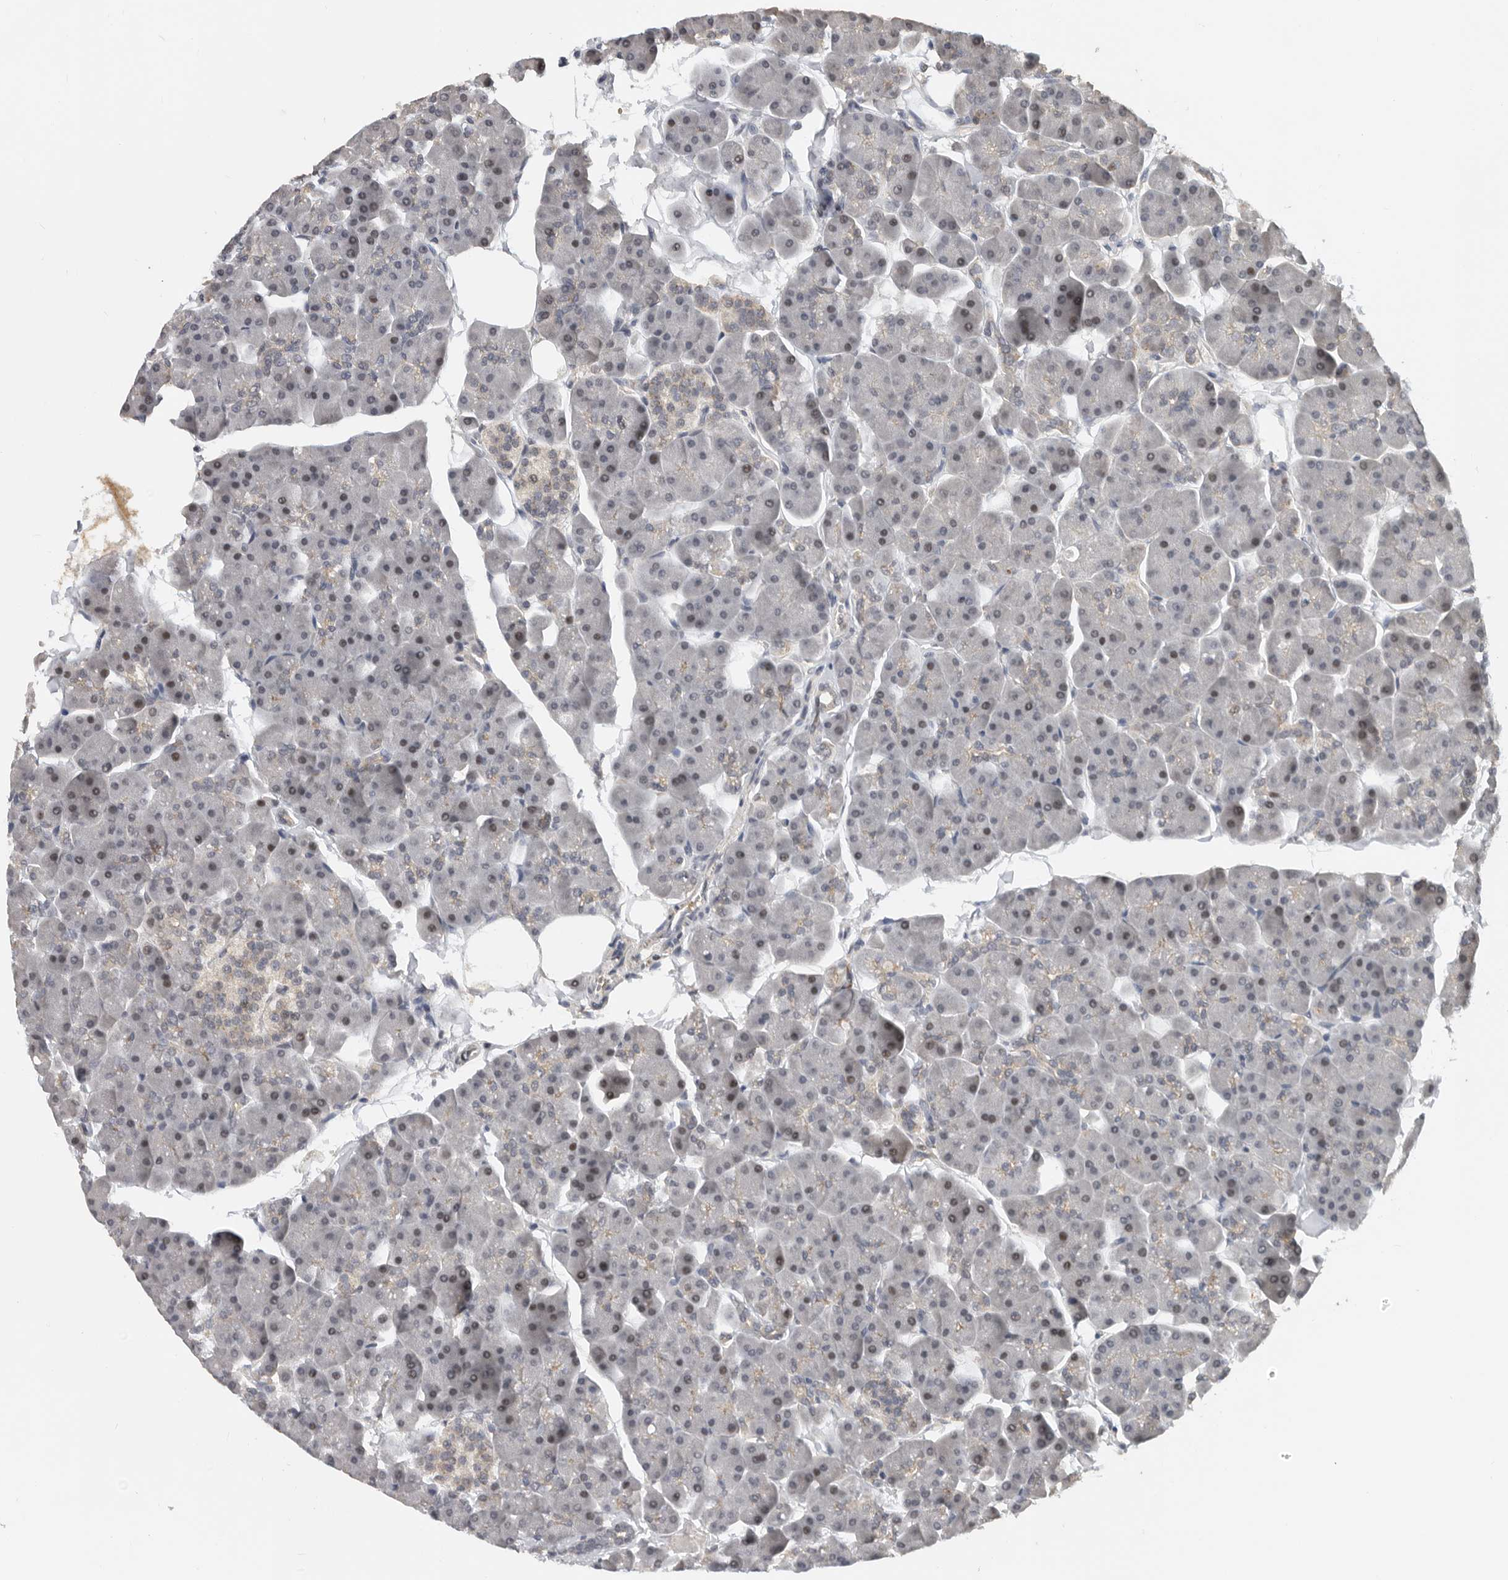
{"staining": {"intensity": "moderate", "quantity": "<25%", "location": "nuclear"}, "tissue": "pancreas", "cell_type": "Exocrine glandular cells", "image_type": "normal", "snomed": [{"axis": "morphology", "description": "Normal tissue, NOS"}, {"axis": "topography", "description": "Pancreas"}], "caption": "High-power microscopy captured an IHC photomicrograph of benign pancreas, revealing moderate nuclear staining in about <25% of exocrine glandular cells.", "gene": "HENMT1", "patient": {"sex": "male", "age": 35}}